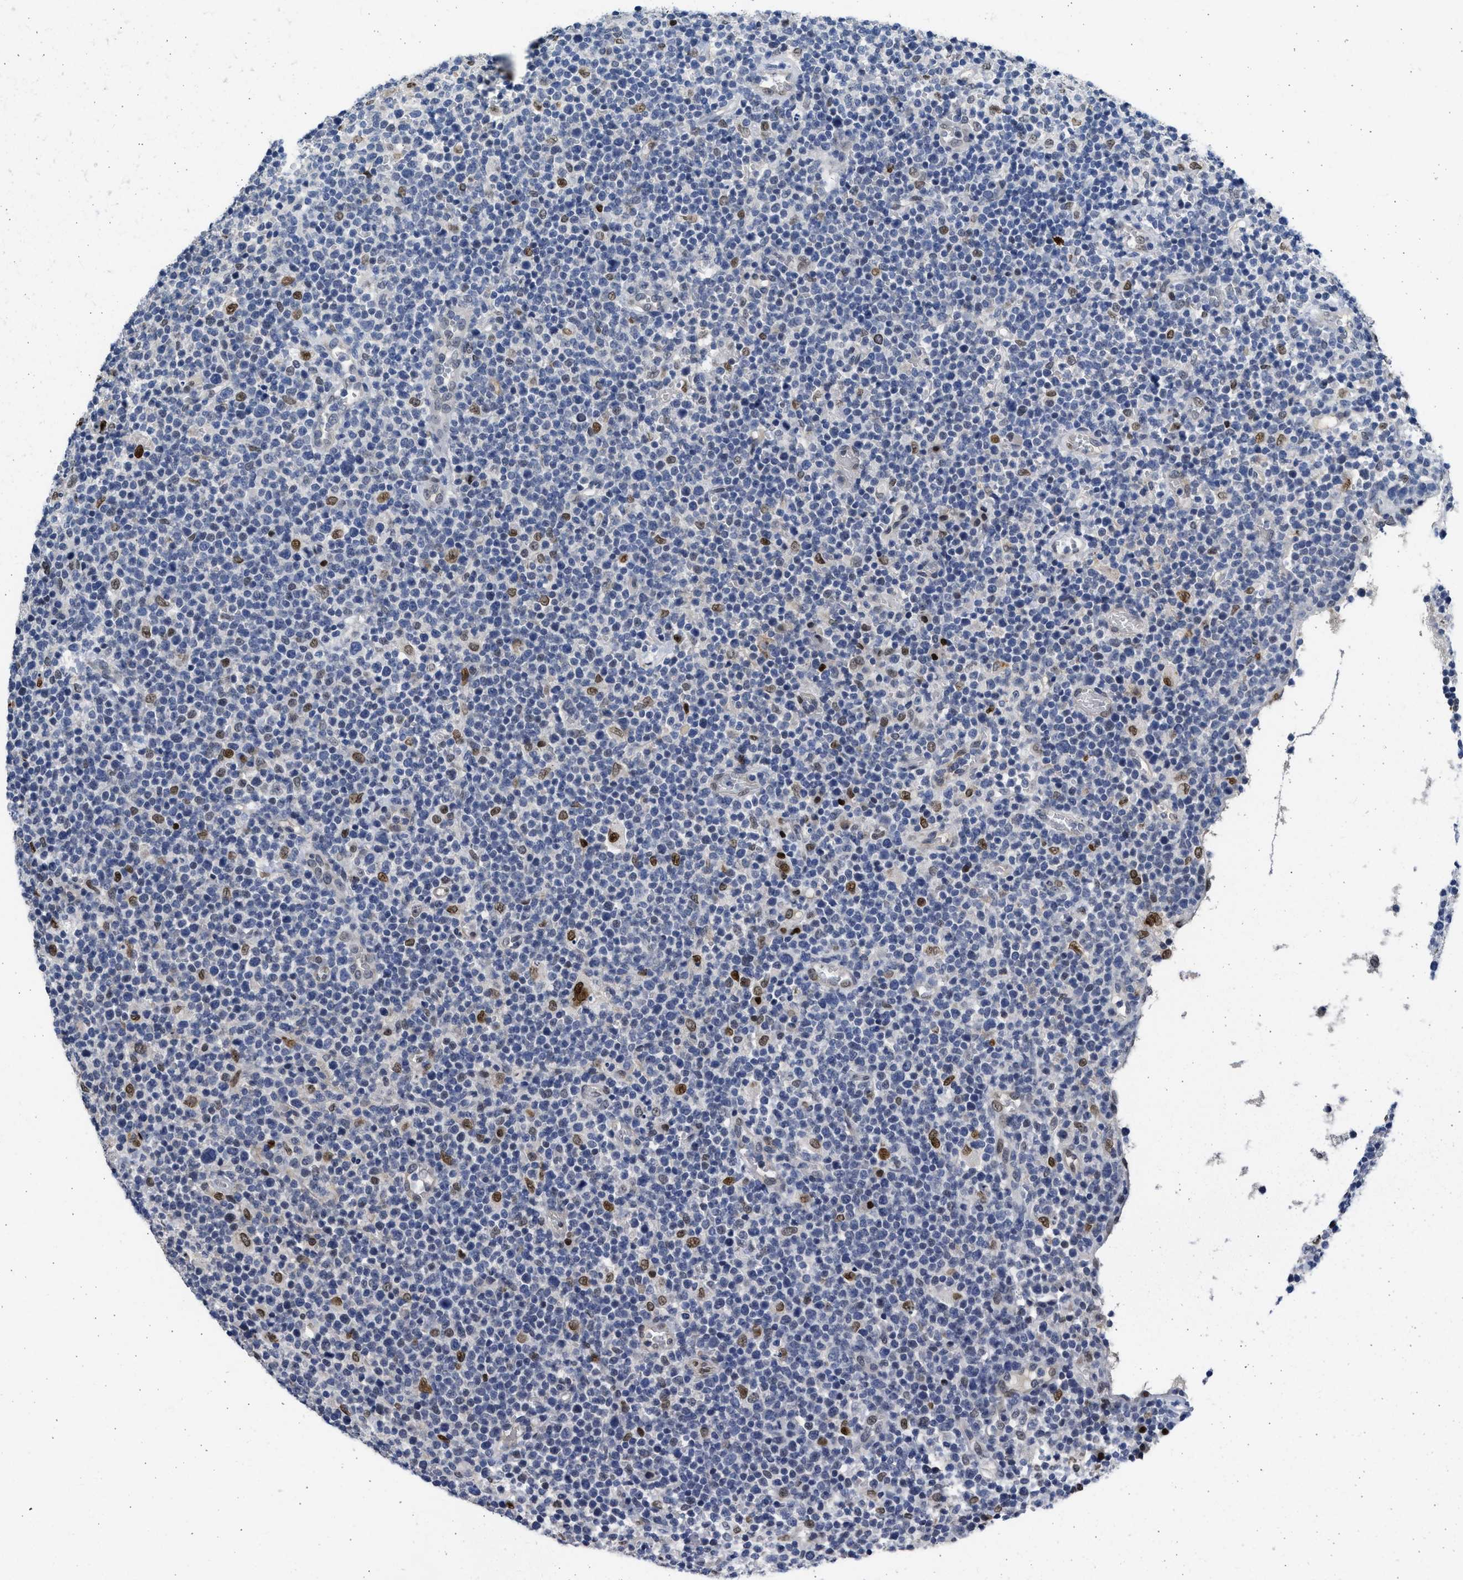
{"staining": {"intensity": "weak", "quantity": "<25%", "location": "nuclear"}, "tissue": "lymphoma", "cell_type": "Tumor cells", "image_type": "cancer", "snomed": [{"axis": "morphology", "description": "Malignant lymphoma, non-Hodgkin's type, High grade"}, {"axis": "topography", "description": "Lymph node"}], "caption": "IHC photomicrograph of neoplastic tissue: lymphoma stained with DAB (3,3'-diaminobenzidine) displays no significant protein expression in tumor cells.", "gene": "HMGN3", "patient": {"sex": "male", "age": 61}}